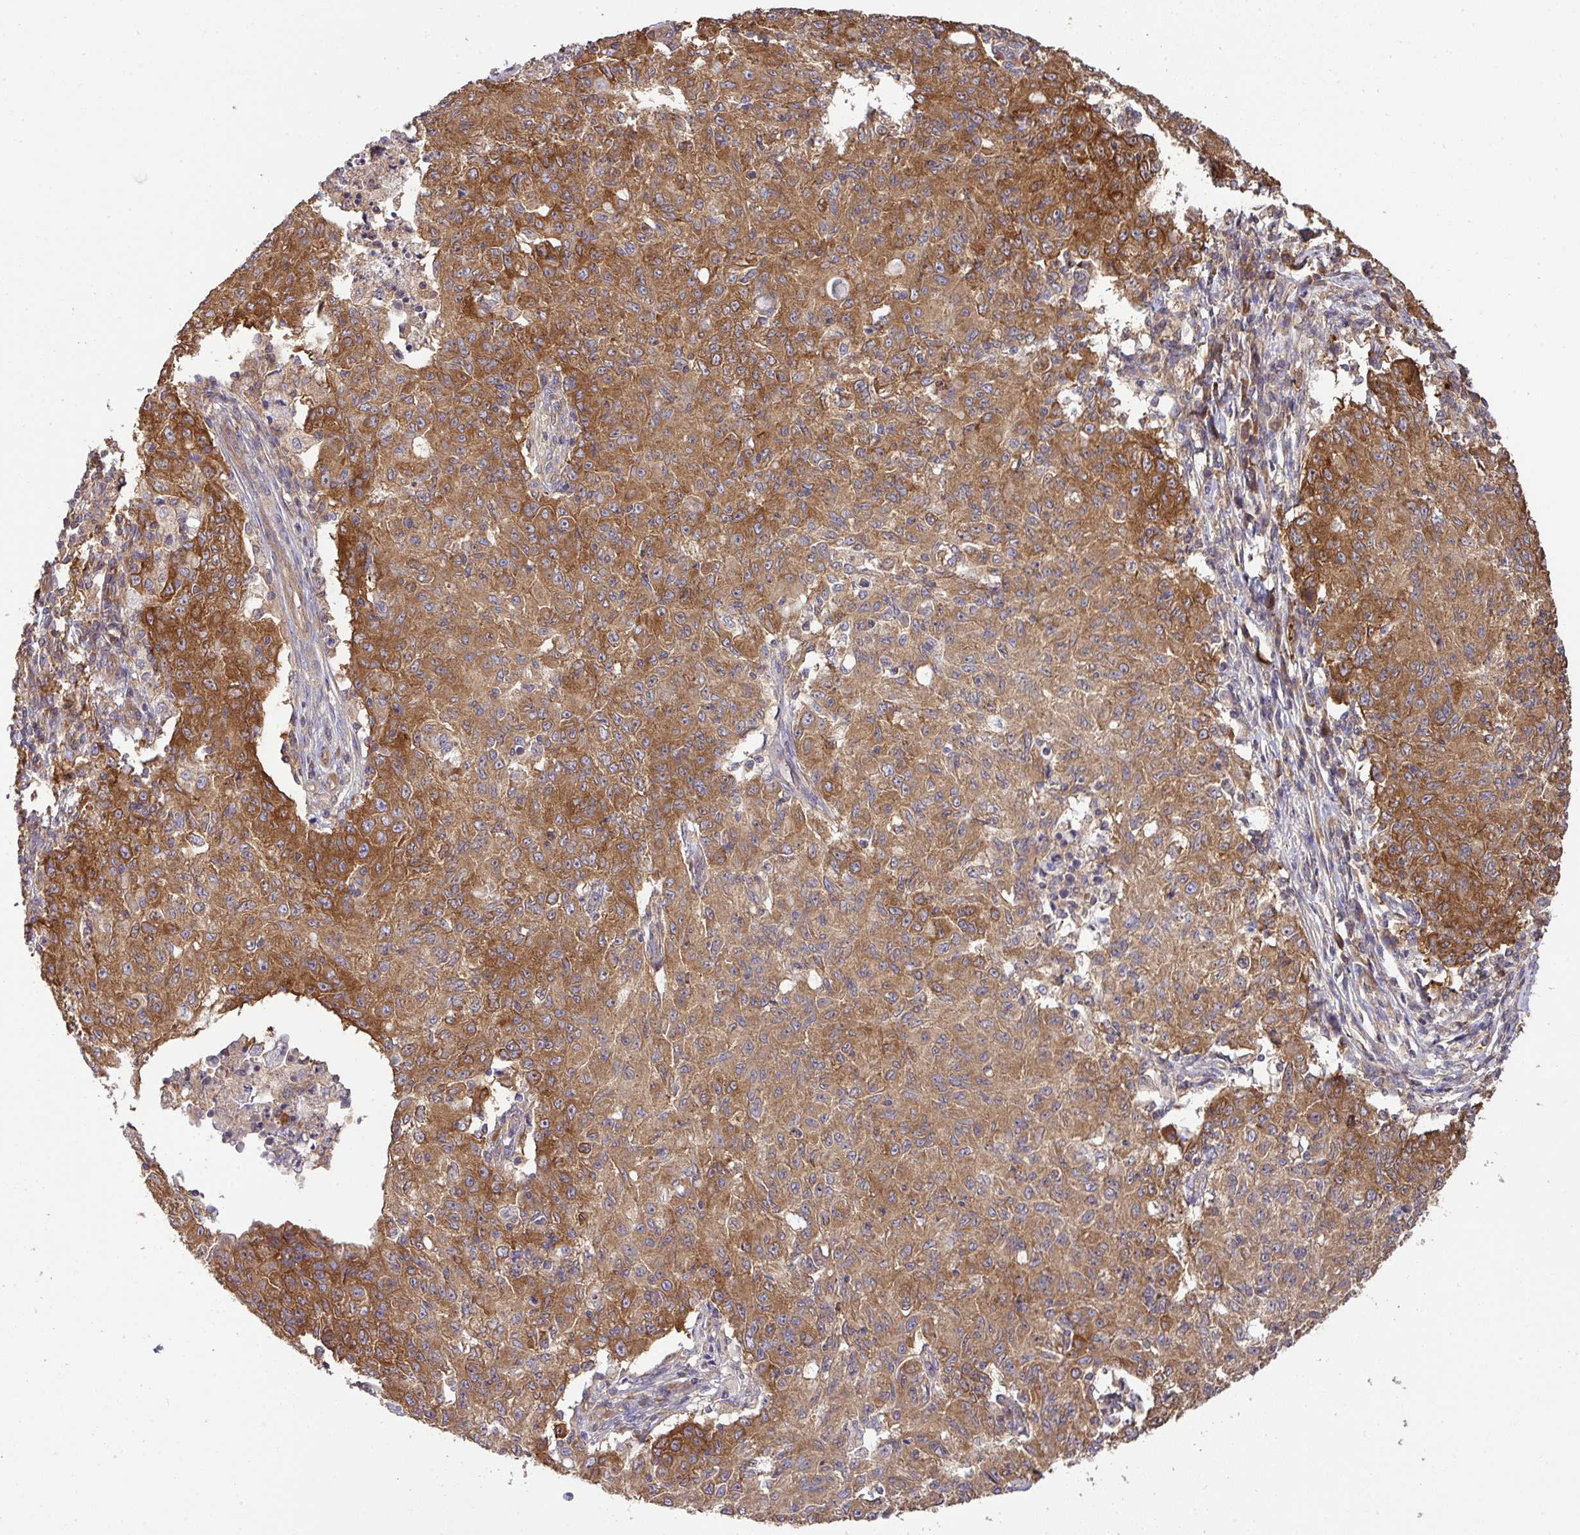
{"staining": {"intensity": "moderate", "quantity": ">75%", "location": "cytoplasmic/membranous"}, "tissue": "ovarian cancer", "cell_type": "Tumor cells", "image_type": "cancer", "snomed": [{"axis": "morphology", "description": "Carcinoma, endometroid"}, {"axis": "topography", "description": "Ovary"}], "caption": "DAB (3,3'-diaminobenzidine) immunohistochemical staining of ovarian cancer (endometroid carcinoma) displays moderate cytoplasmic/membranous protein expression in about >75% of tumor cells. (Brightfield microscopy of DAB IHC at high magnification).", "gene": "GSPT1", "patient": {"sex": "female", "age": 42}}